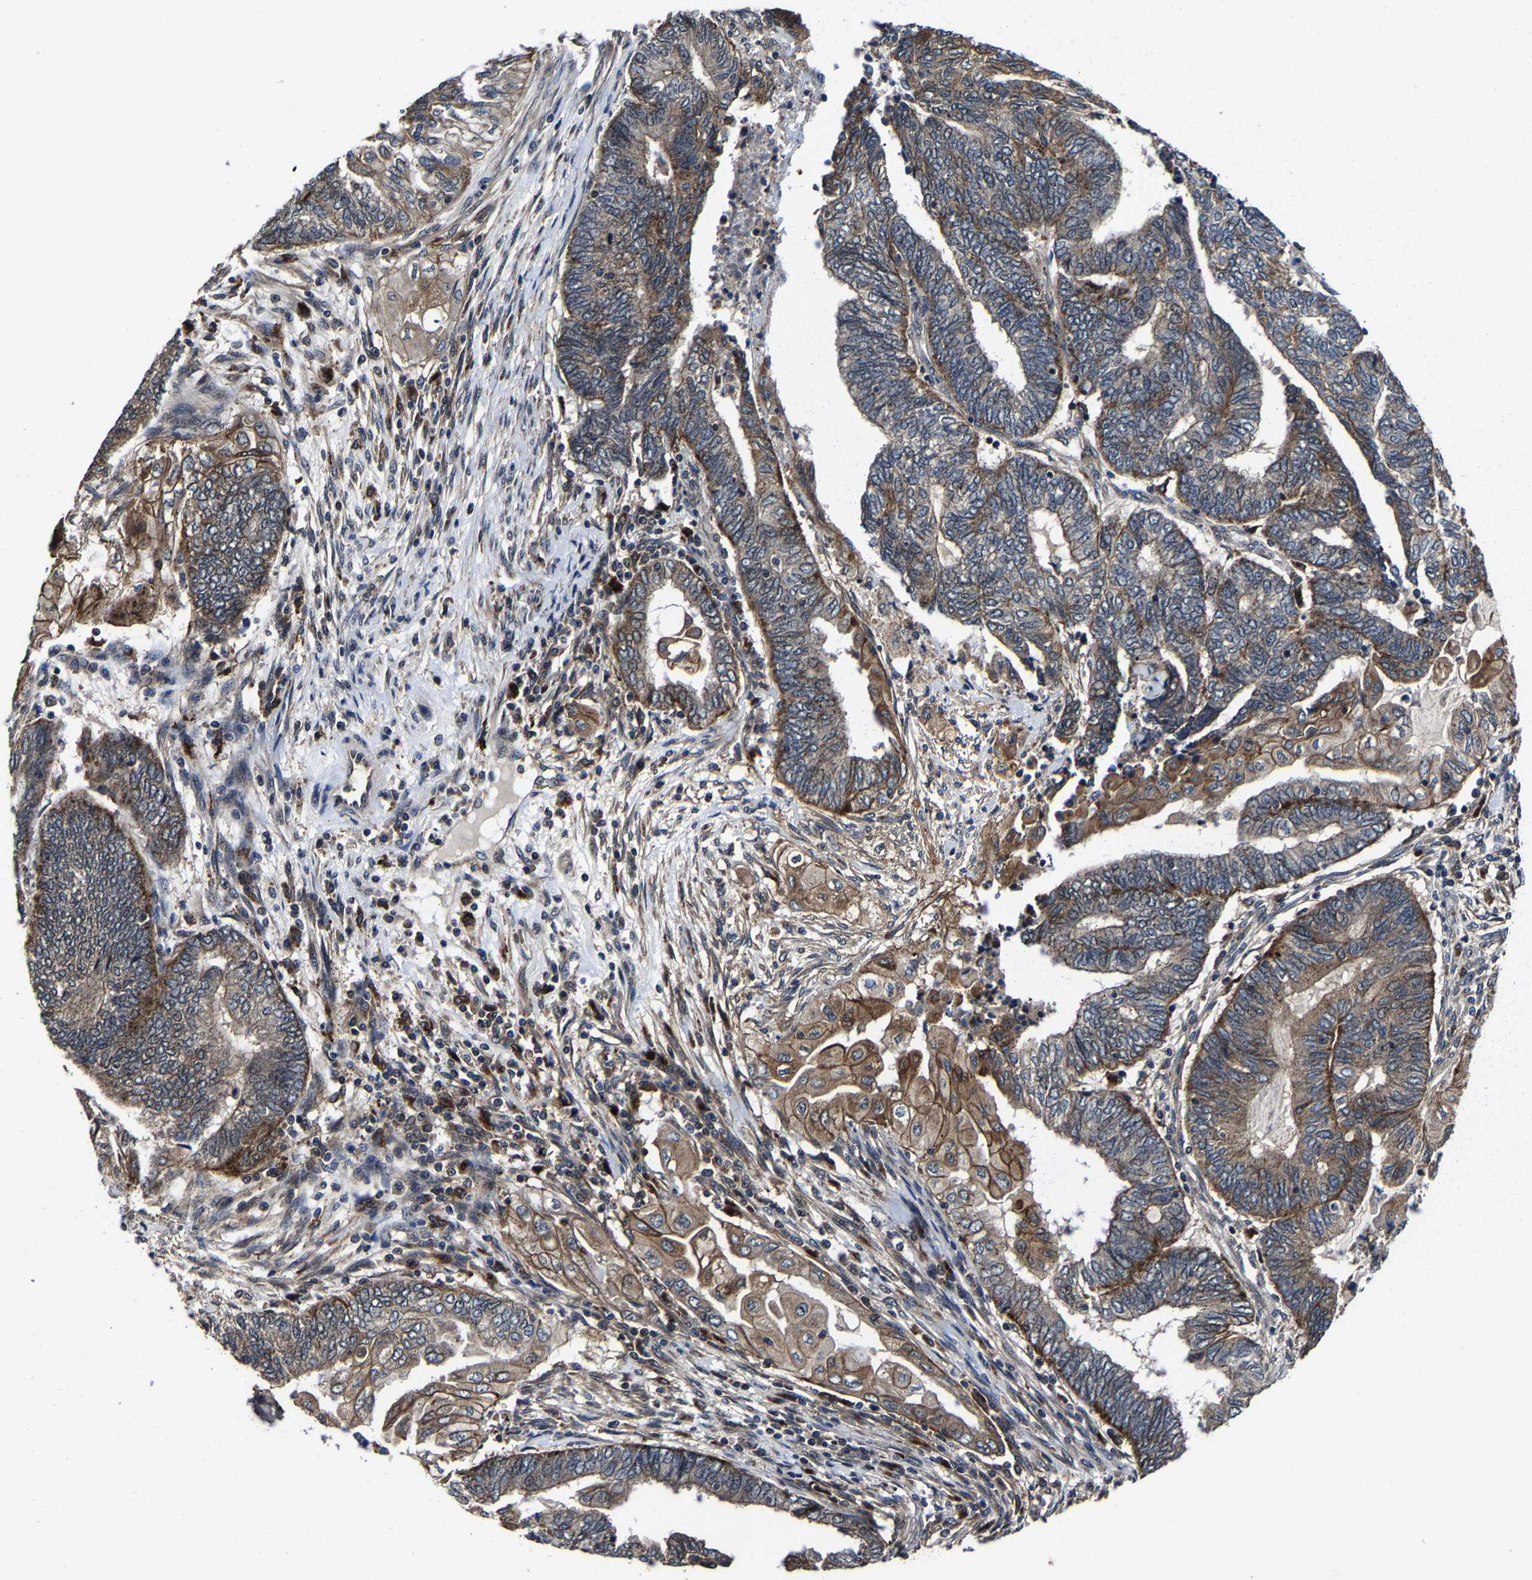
{"staining": {"intensity": "moderate", "quantity": ">75%", "location": "cytoplasmic/membranous"}, "tissue": "endometrial cancer", "cell_type": "Tumor cells", "image_type": "cancer", "snomed": [{"axis": "morphology", "description": "Adenocarcinoma, NOS"}, {"axis": "topography", "description": "Uterus"}, {"axis": "topography", "description": "Endometrium"}], "caption": "Protein expression analysis of human adenocarcinoma (endometrial) reveals moderate cytoplasmic/membranous staining in about >75% of tumor cells.", "gene": "ZCCHC7", "patient": {"sex": "female", "age": 70}}